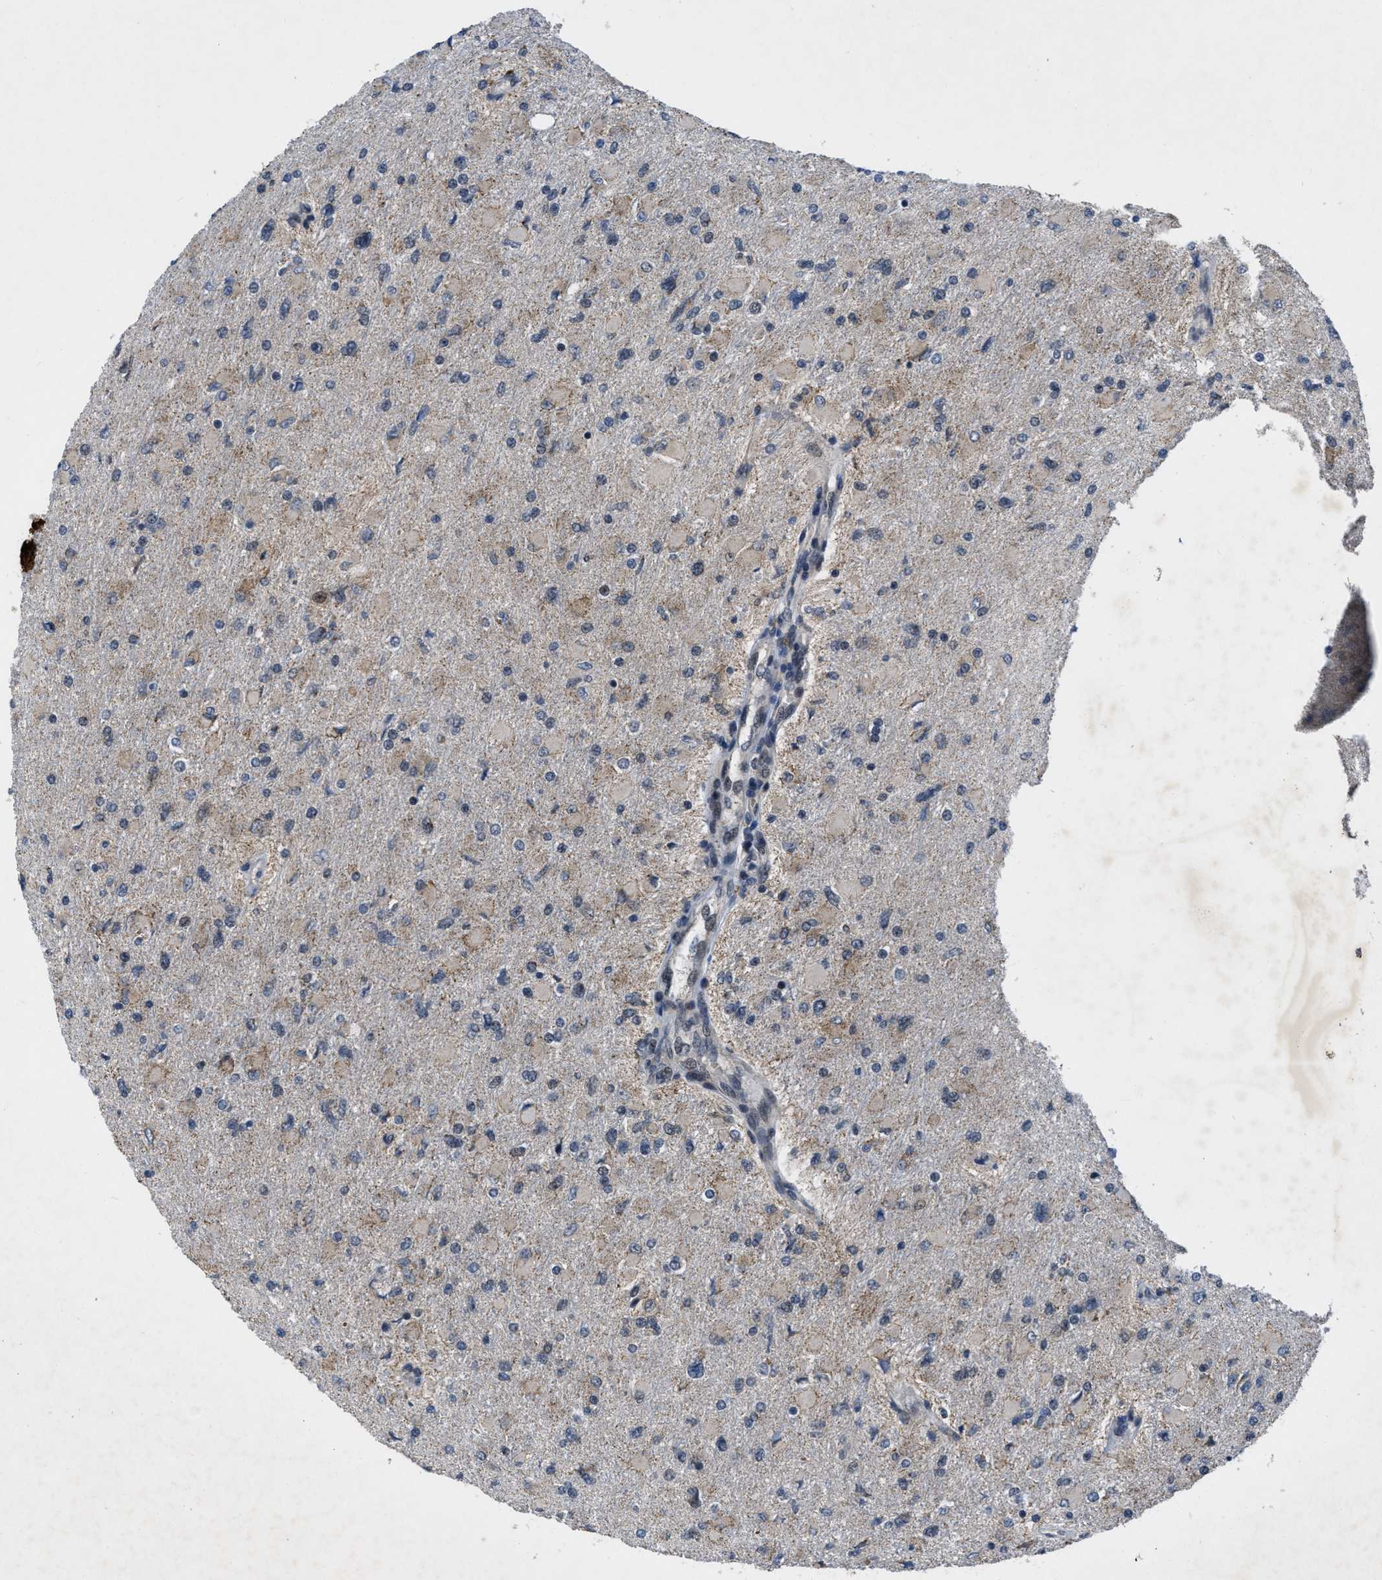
{"staining": {"intensity": "weak", "quantity": "<25%", "location": "cytoplasmic/membranous"}, "tissue": "glioma", "cell_type": "Tumor cells", "image_type": "cancer", "snomed": [{"axis": "morphology", "description": "Glioma, malignant, High grade"}, {"axis": "topography", "description": "Cerebral cortex"}], "caption": "There is no significant staining in tumor cells of malignant glioma (high-grade).", "gene": "ZNHIT1", "patient": {"sex": "female", "age": 36}}